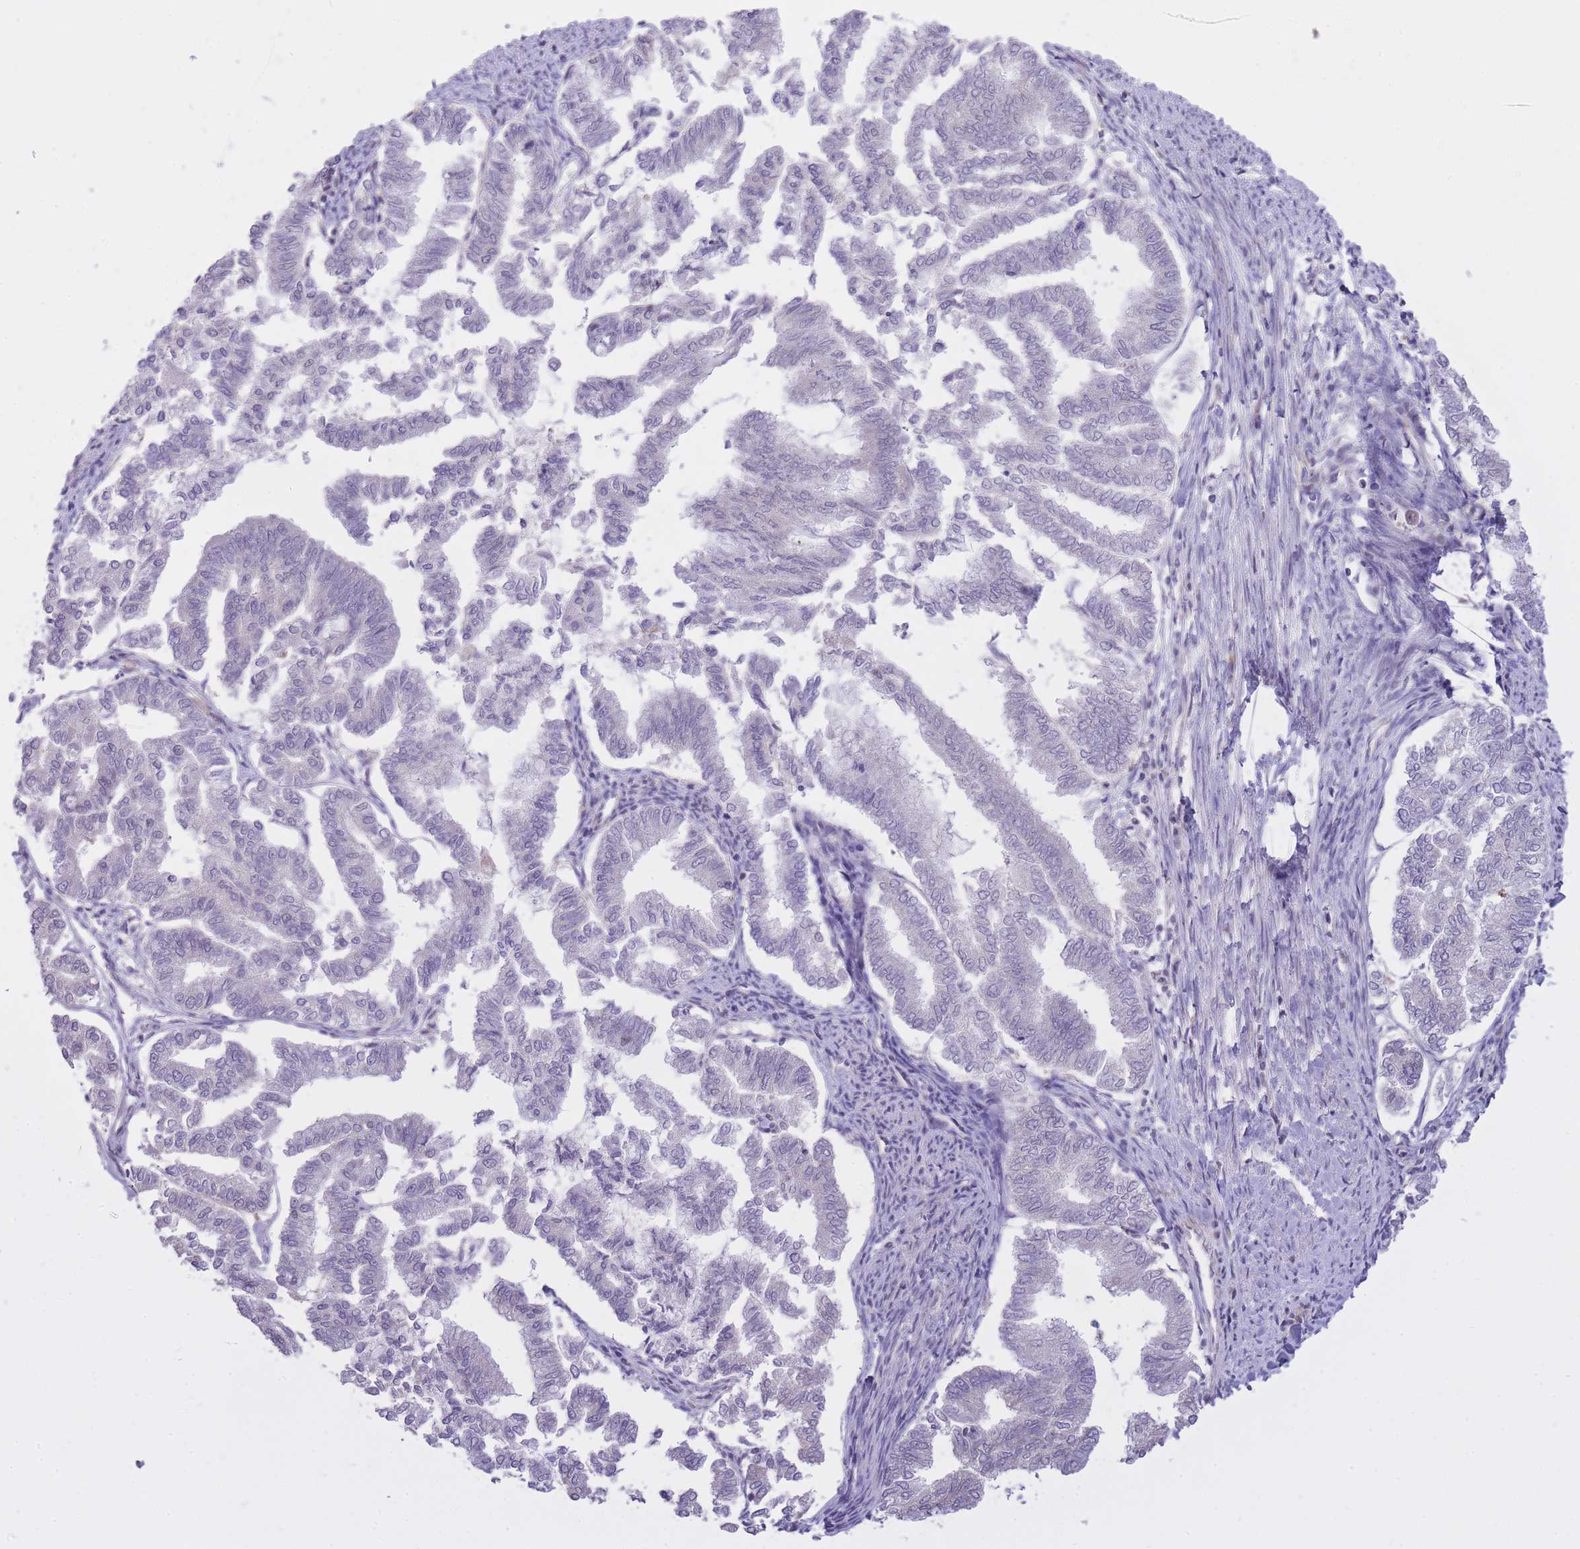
{"staining": {"intensity": "negative", "quantity": "none", "location": "none"}, "tissue": "endometrial cancer", "cell_type": "Tumor cells", "image_type": "cancer", "snomed": [{"axis": "morphology", "description": "Adenocarcinoma, NOS"}, {"axis": "topography", "description": "Endometrium"}], "caption": "Immunohistochemistry image of human endometrial adenocarcinoma stained for a protein (brown), which demonstrates no positivity in tumor cells.", "gene": "ELL", "patient": {"sex": "female", "age": 79}}